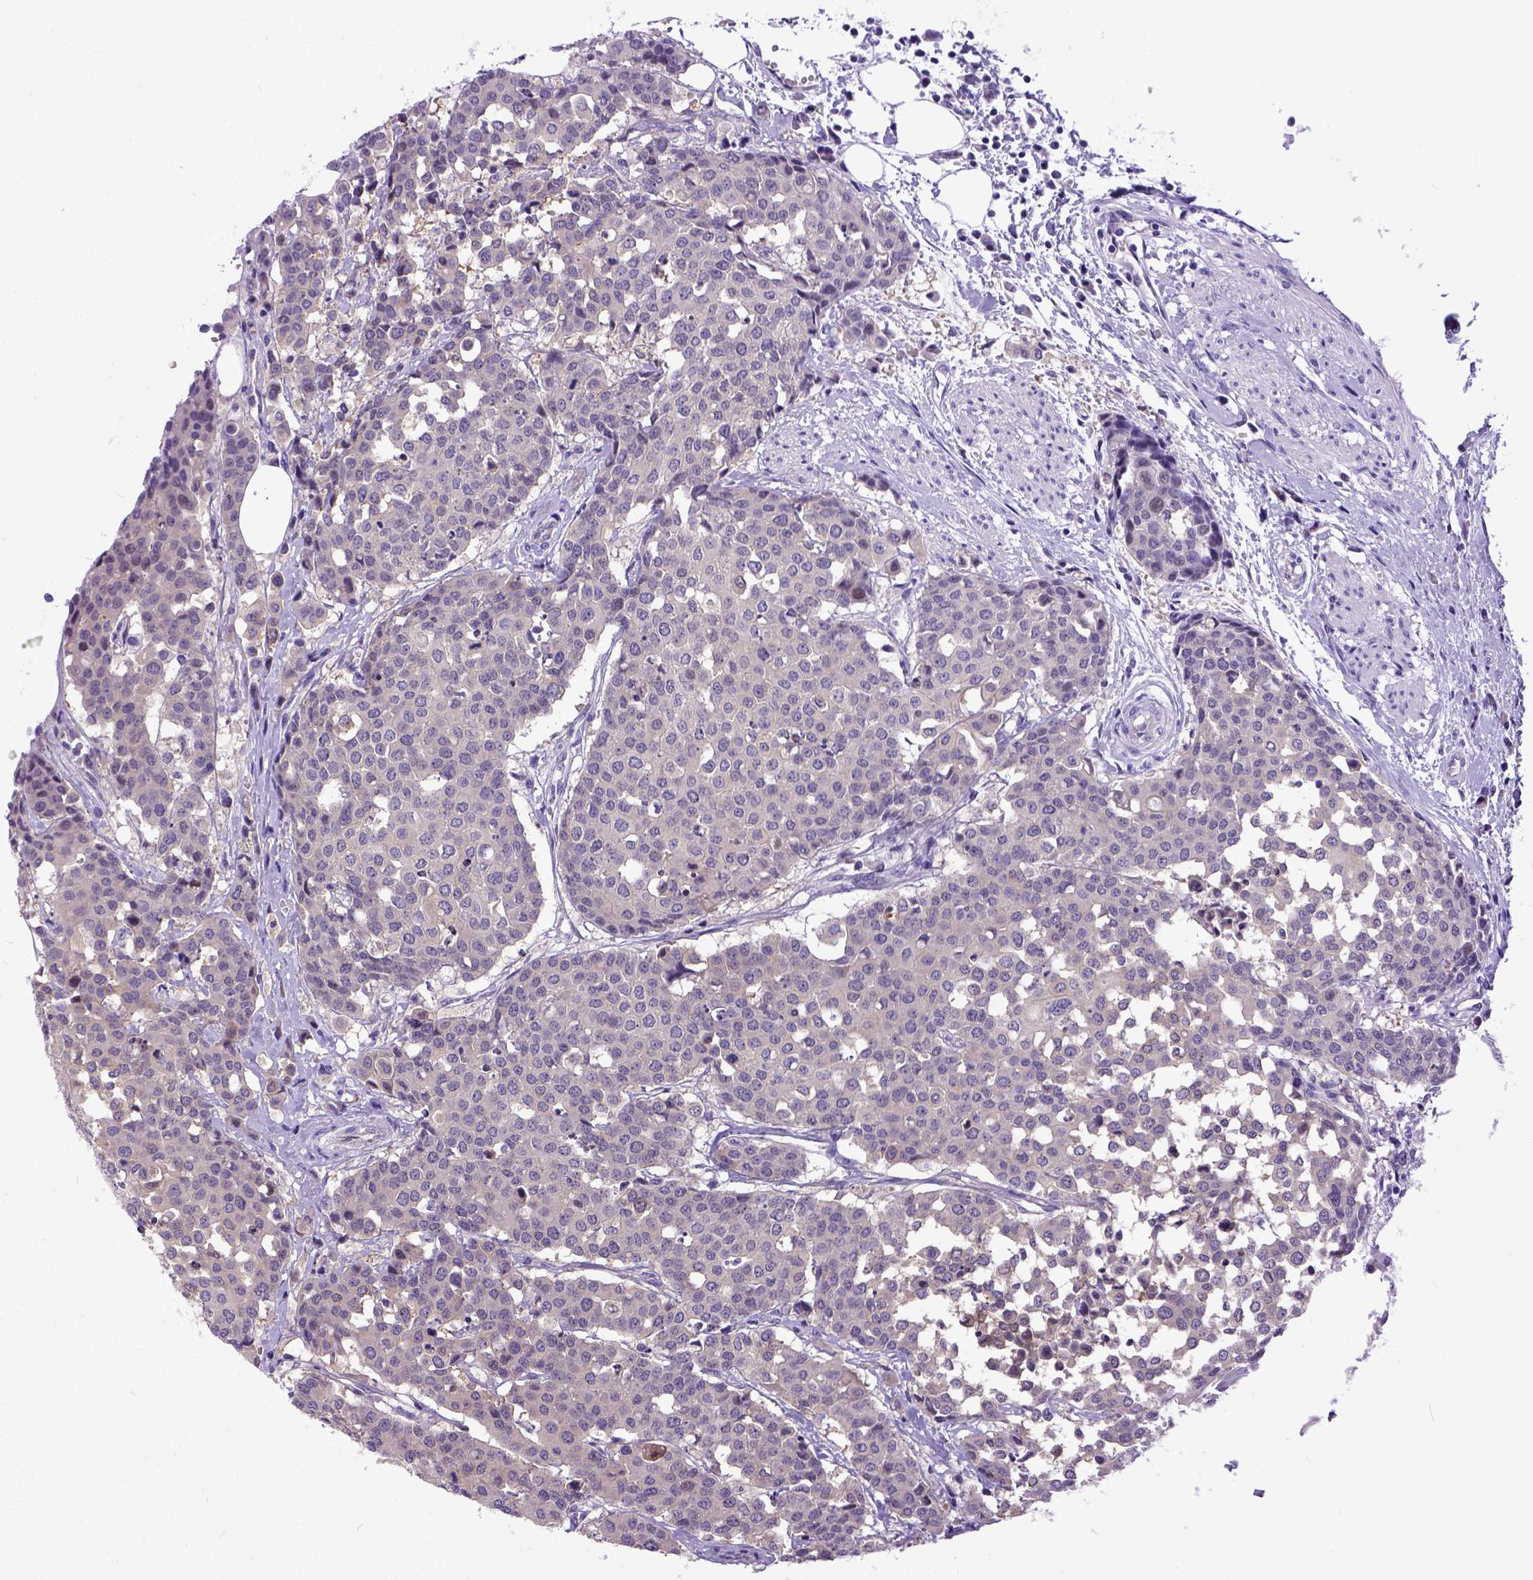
{"staining": {"intensity": "weak", "quantity": "25%-75%", "location": "cytoplasmic/membranous"}, "tissue": "carcinoid", "cell_type": "Tumor cells", "image_type": "cancer", "snomed": [{"axis": "morphology", "description": "Carcinoid, malignant, NOS"}, {"axis": "topography", "description": "Colon"}], "caption": "Brown immunohistochemical staining in malignant carcinoid shows weak cytoplasmic/membranous staining in about 25%-75% of tumor cells.", "gene": "NEK5", "patient": {"sex": "male", "age": 81}}